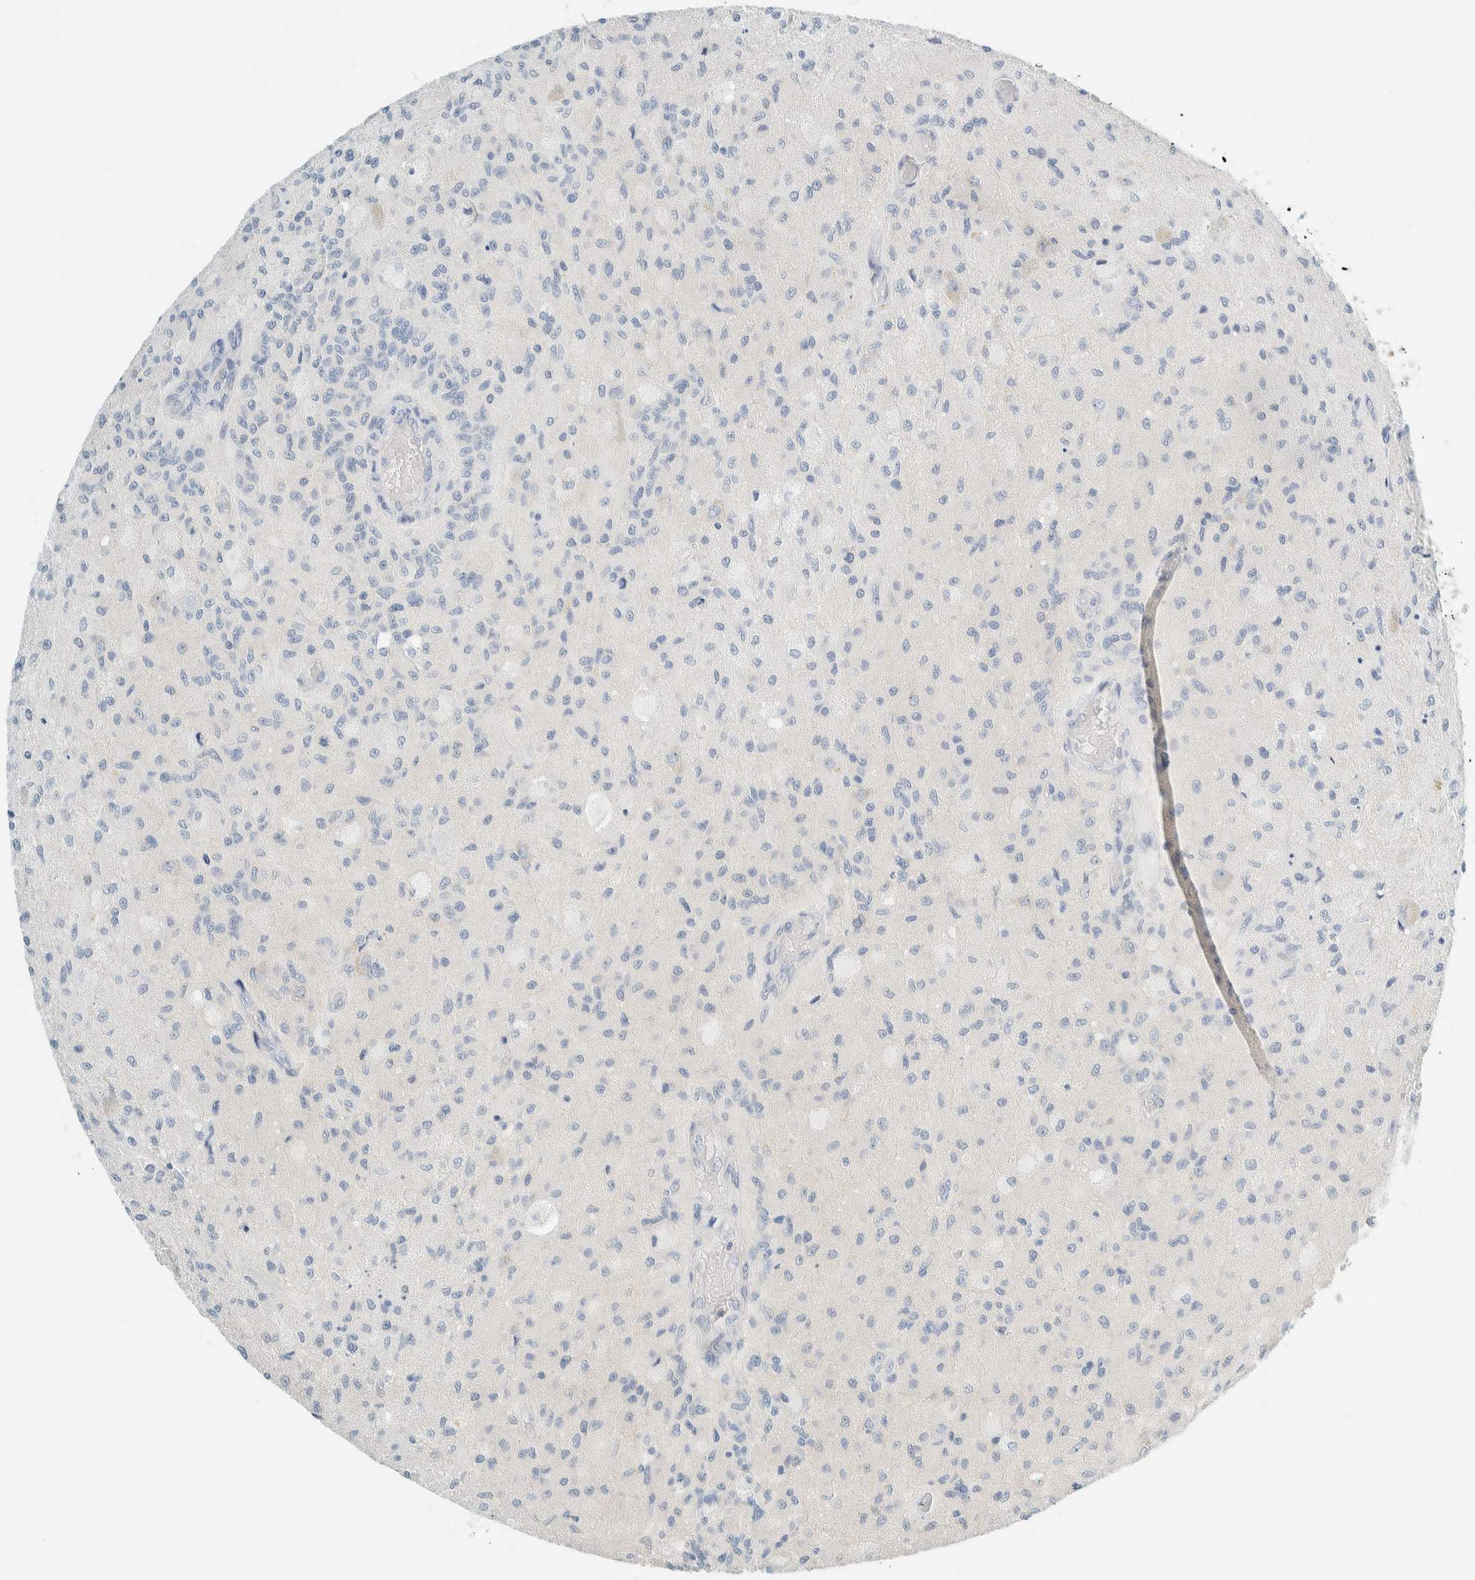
{"staining": {"intensity": "negative", "quantity": "none", "location": "none"}, "tissue": "glioma", "cell_type": "Tumor cells", "image_type": "cancer", "snomed": [{"axis": "morphology", "description": "Normal tissue, NOS"}, {"axis": "morphology", "description": "Glioma, malignant, High grade"}, {"axis": "topography", "description": "Cerebral cortex"}], "caption": "High power microscopy histopathology image of an IHC image of glioma, revealing no significant staining in tumor cells.", "gene": "NDE1", "patient": {"sex": "male", "age": 77}}